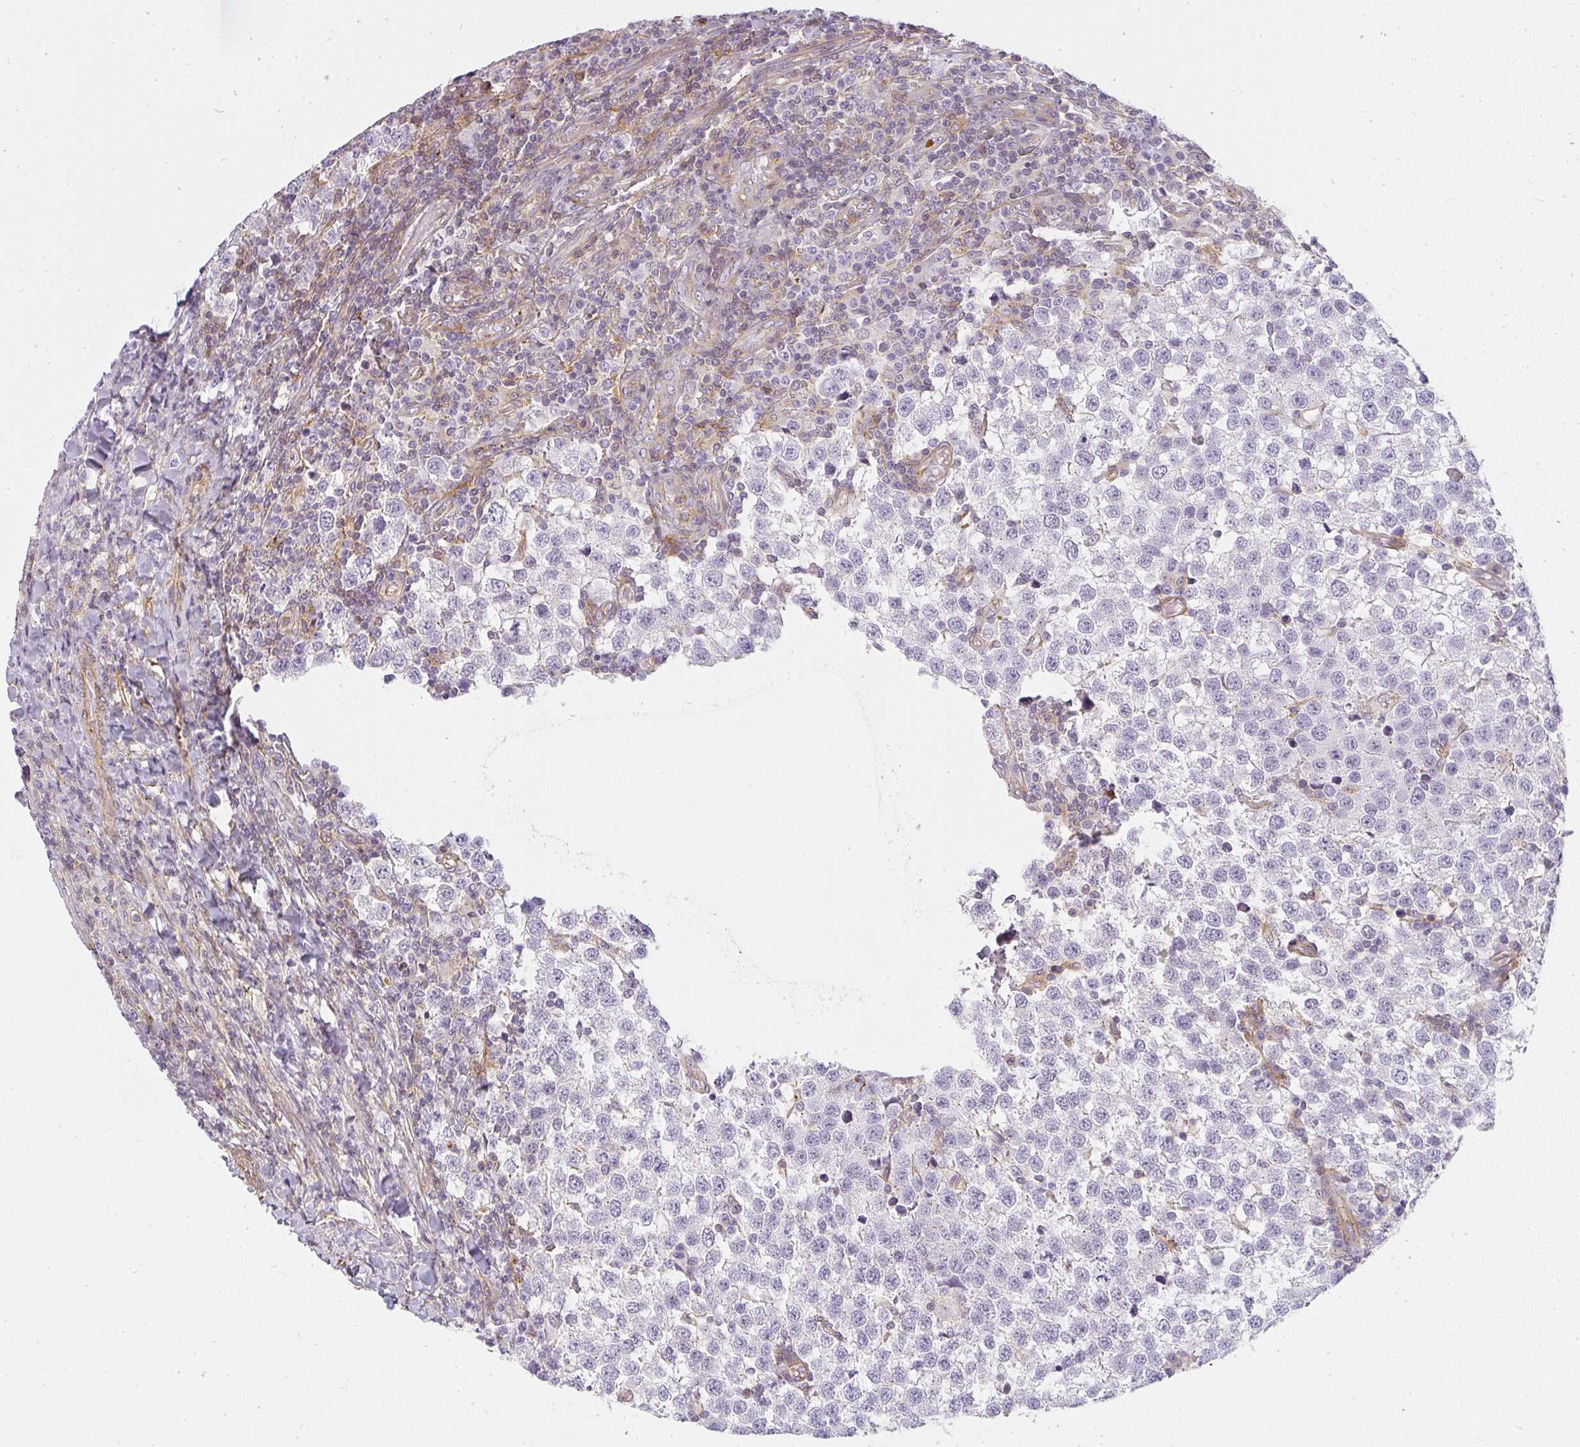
{"staining": {"intensity": "negative", "quantity": "none", "location": "none"}, "tissue": "testis cancer", "cell_type": "Tumor cells", "image_type": "cancer", "snomed": [{"axis": "morphology", "description": "Seminoma, NOS"}, {"axis": "topography", "description": "Testis"}], "caption": "An immunohistochemistry (IHC) image of testis cancer (seminoma) is shown. There is no staining in tumor cells of testis cancer (seminoma).", "gene": "SULF1", "patient": {"sex": "male", "age": 34}}